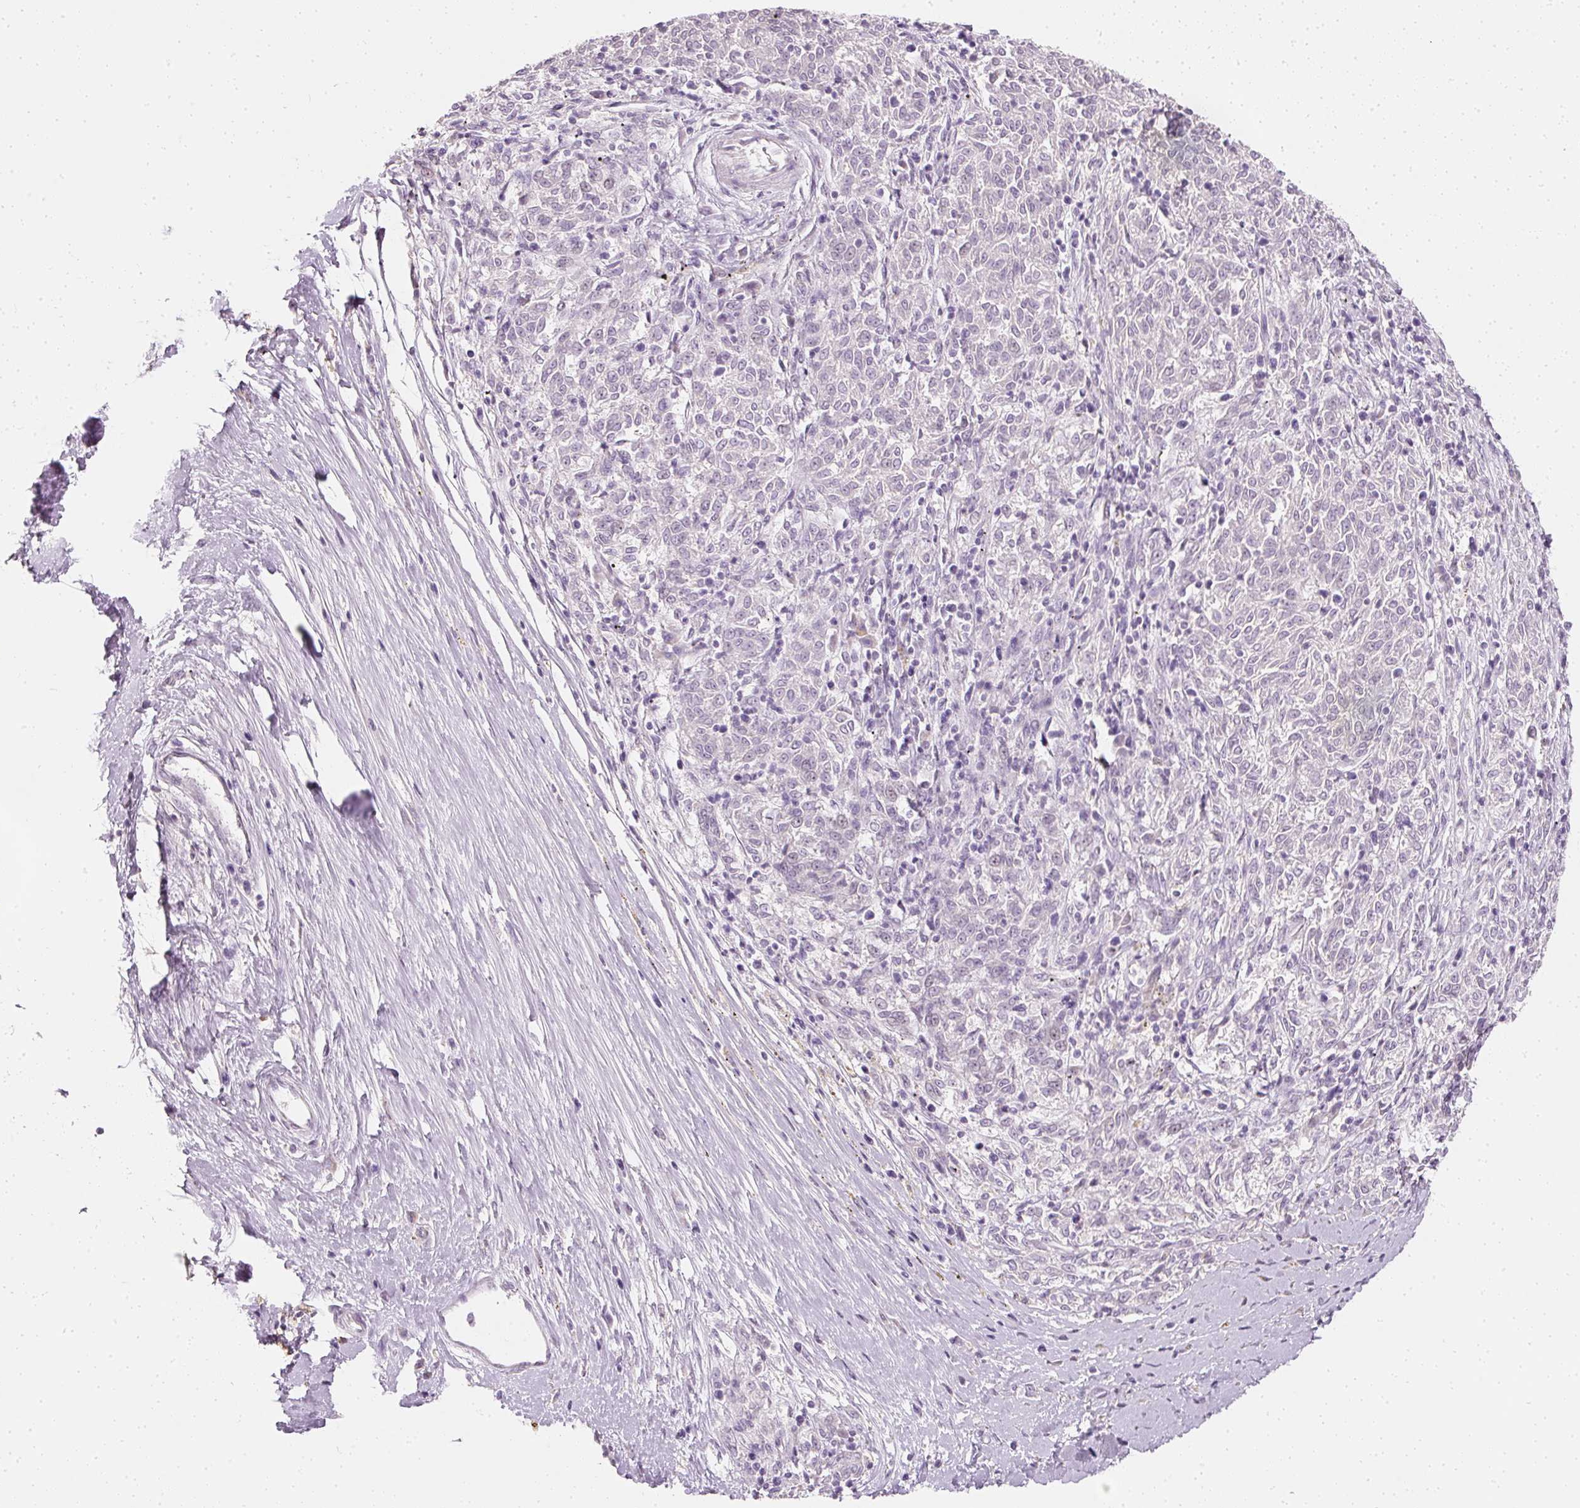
{"staining": {"intensity": "negative", "quantity": "none", "location": "none"}, "tissue": "melanoma", "cell_type": "Tumor cells", "image_type": "cancer", "snomed": [{"axis": "morphology", "description": "Malignant melanoma, NOS"}, {"axis": "topography", "description": "Skin"}], "caption": "Malignant melanoma was stained to show a protein in brown. There is no significant positivity in tumor cells.", "gene": "ELAVL3", "patient": {"sex": "female", "age": 72}}